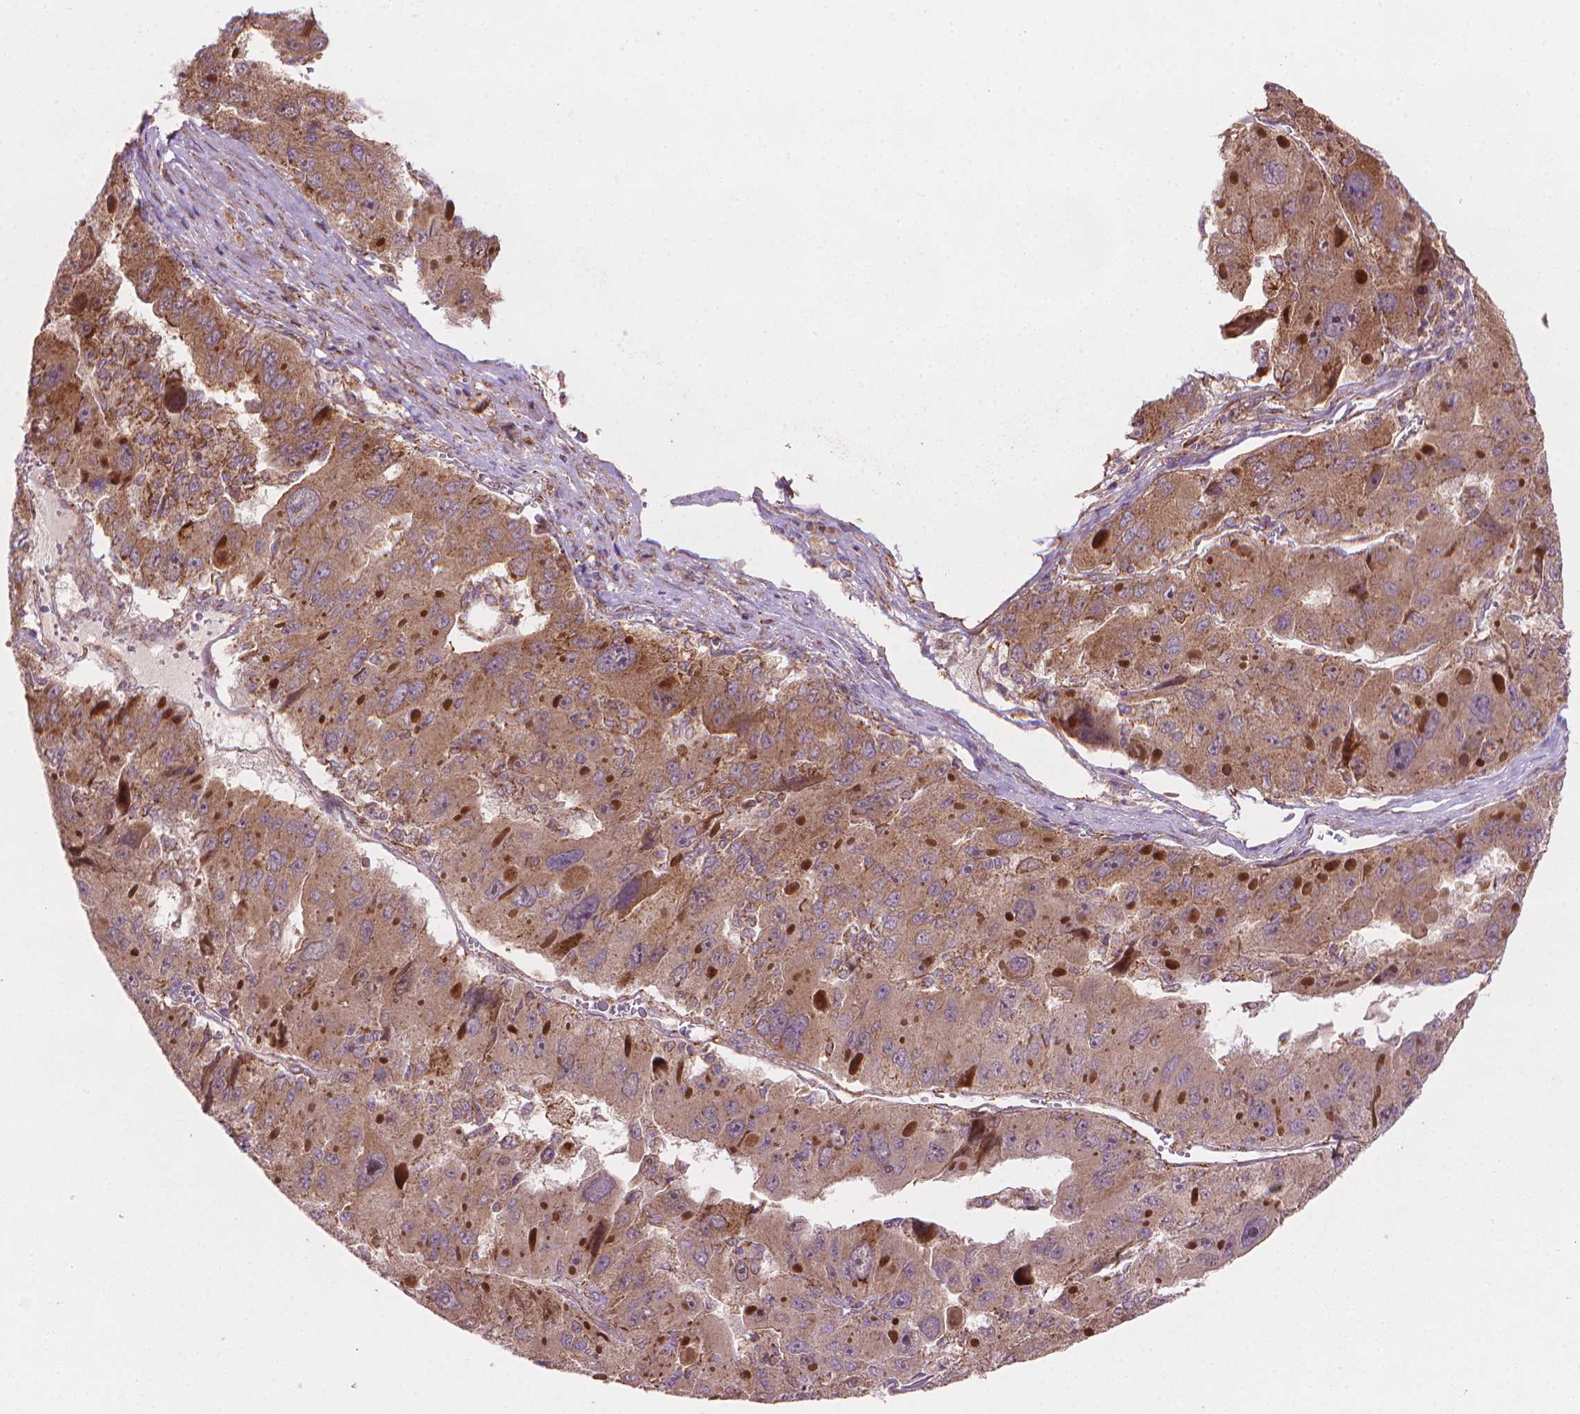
{"staining": {"intensity": "weak", "quantity": ">75%", "location": "cytoplasmic/membranous"}, "tissue": "liver cancer", "cell_type": "Tumor cells", "image_type": "cancer", "snomed": [{"axis": "morphology", "description": "Carcinoma, Hepatocellular, NOS"}, {"axis": "topography", "description": "Liver"}], "caption": "A brown stain highlights weak cytoplasmic/membranous expression of a protein in human hepatocellular carcinoma (liver) tumor cells.", "gene": "VARS2", "patient": {"sex": "female", "age": 41}}